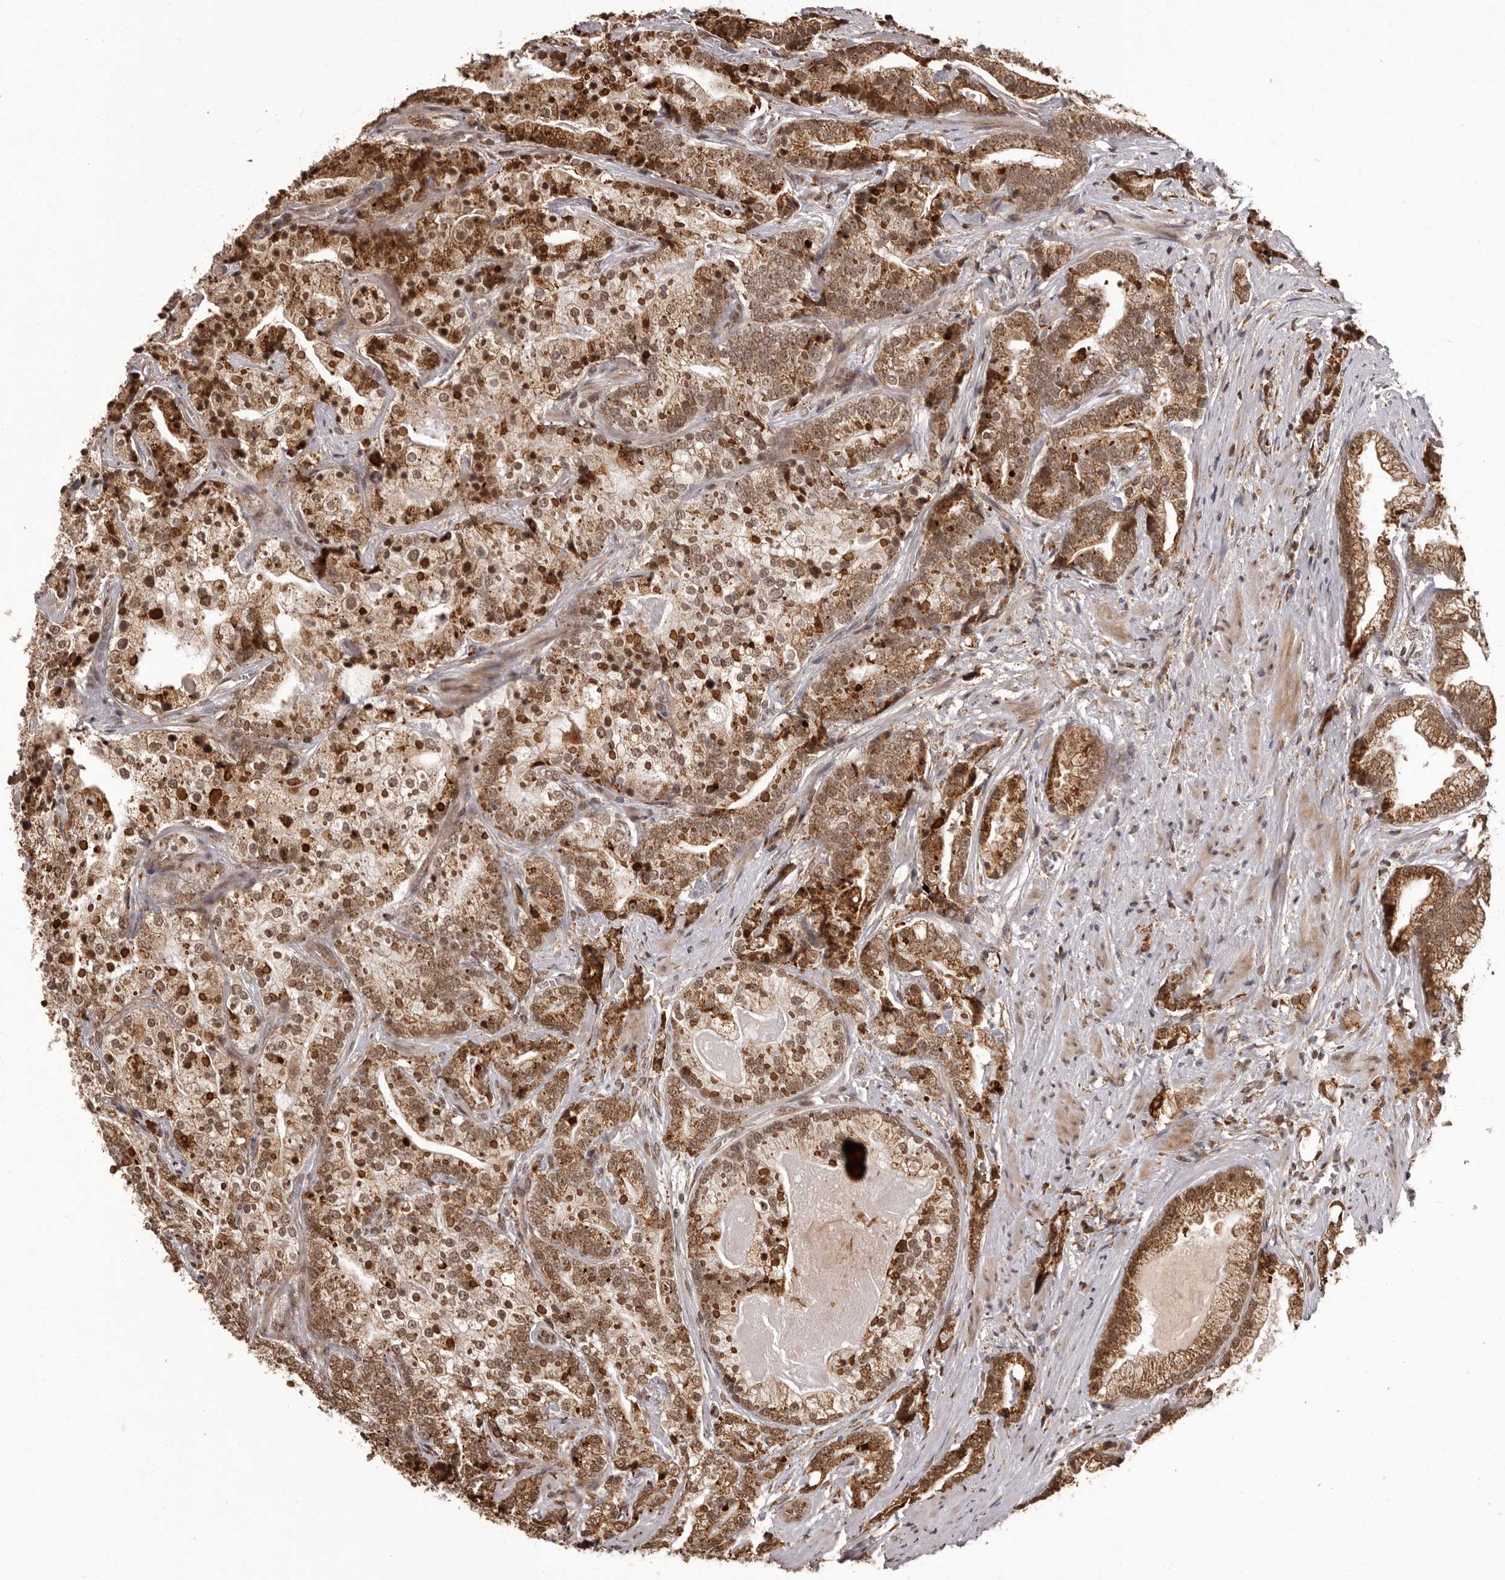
{"staining": {"intensity": "moderate", "quantity": ">75%", "location": "cytoplasmic/membranous,nuclear"}, "tissue": "prostate cancer", "cell_type": "Tumor cells", "image_type": "cancer", "snomed": [{"axis": "morphology", "description": "Adenocarcinoma, High grade"}, {"axis": "topography", "description": "Prostate"}], "caption": "This is an image of IHC staining of prostate cancer (high-grade adenocarcinoma), which shows moderate staining in the cytoplasmic/membranous and nuclear of tumor cells.", "gene": "IL32", "patient": {"sex": "male", "age": 57}}